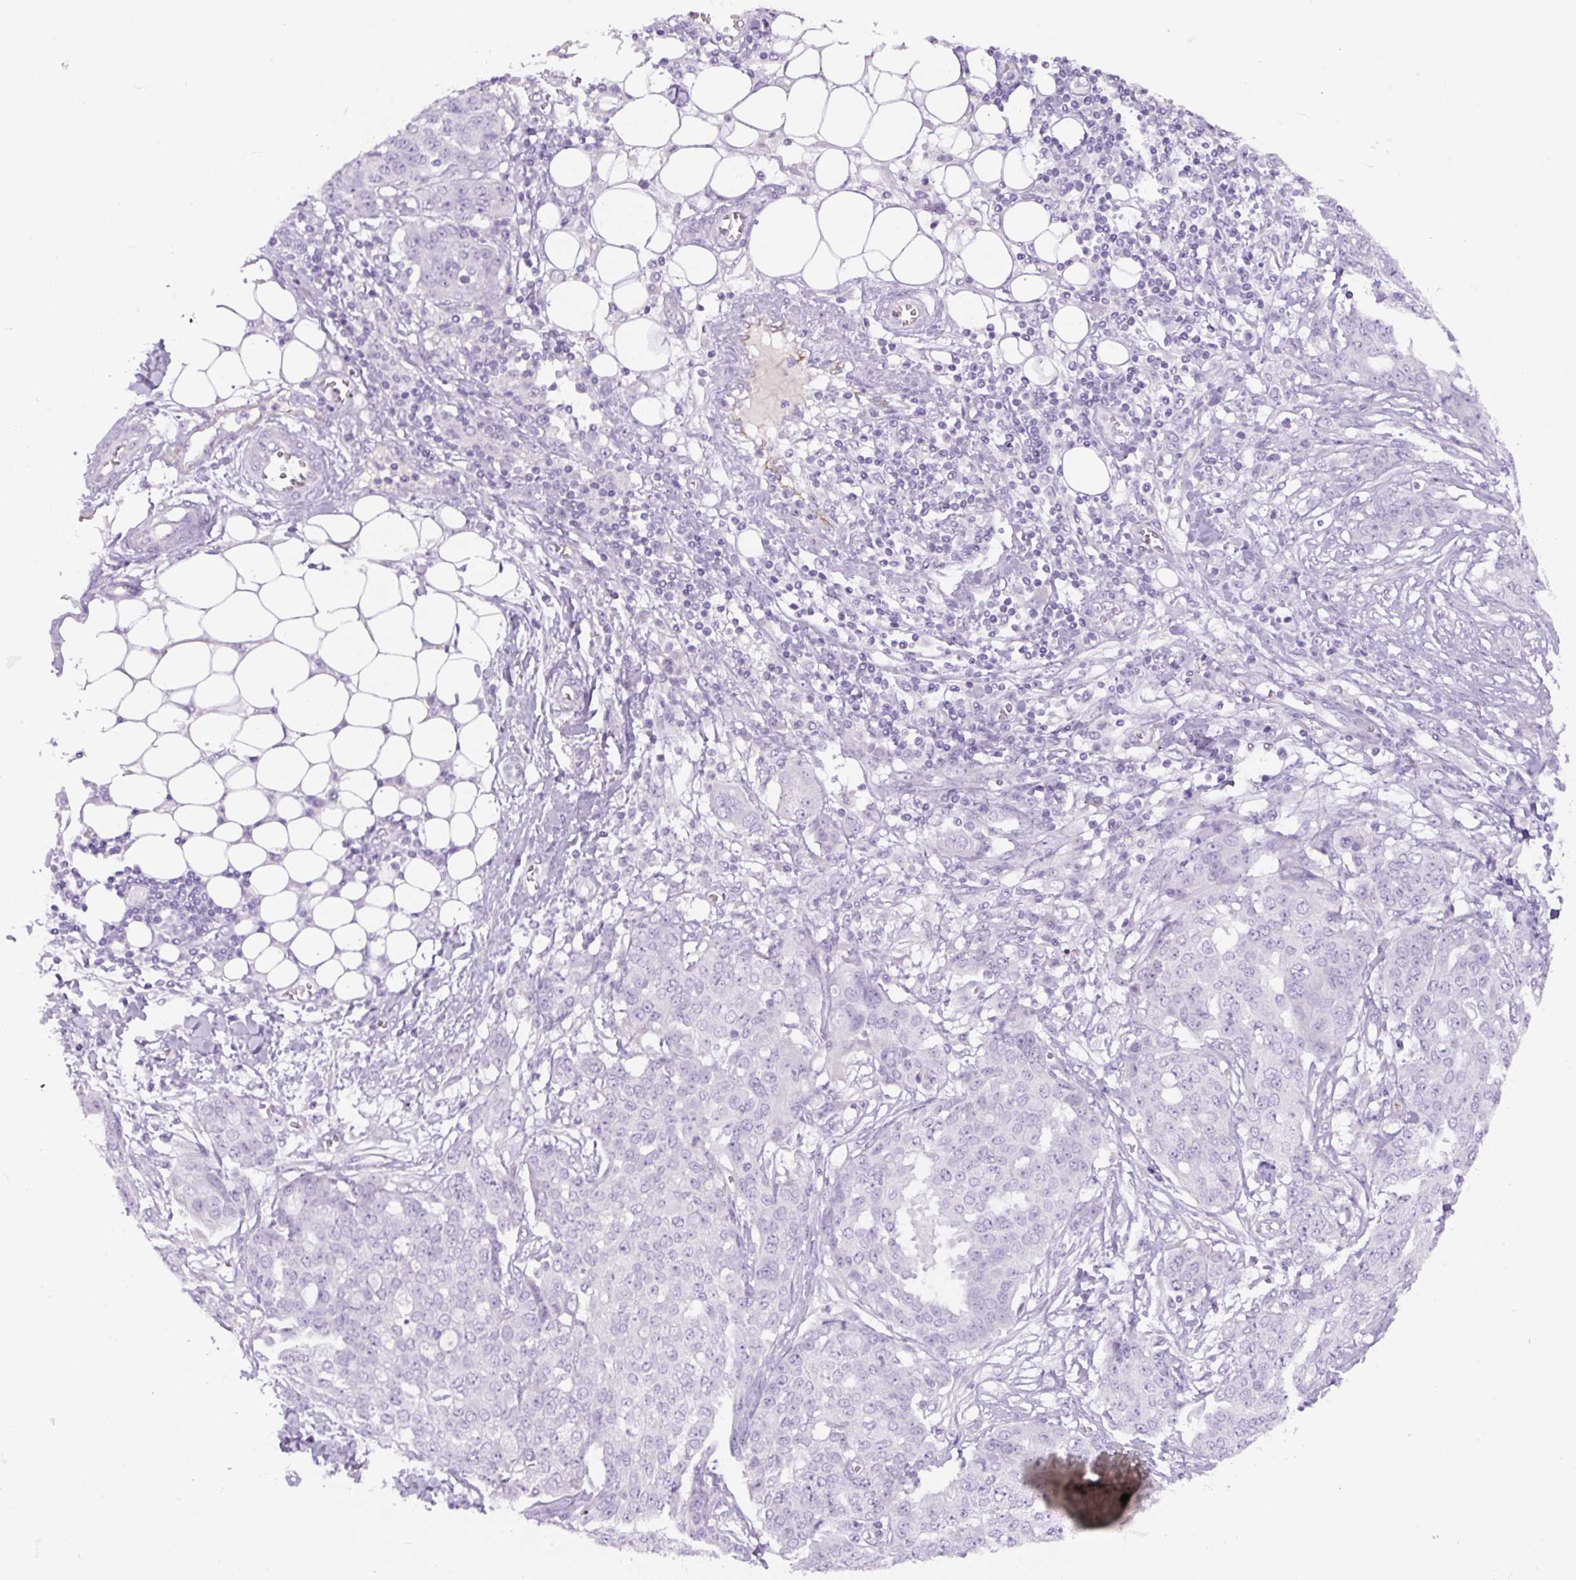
{"staining": {"intensity": "negative", "quantity": "none", "location": "none"}, "tissue": "ovarian cancer", "cell_type": "Tumor cells", "image_type": "cancer", "snomed": [{"axis": "morphology", "description": "Cystadenocarcinoma, serous, NOS"}, {"axis": "topography", "description": "Soft tissue"}, {"axis": "topography", "description": "Ovary"}], "caption": "Tumor cells are negative for protein expression in human ovarian serous cystadenocarcinoma.", "gene": "RSPO4", "patient": {"sex": "female", "age": 57}}